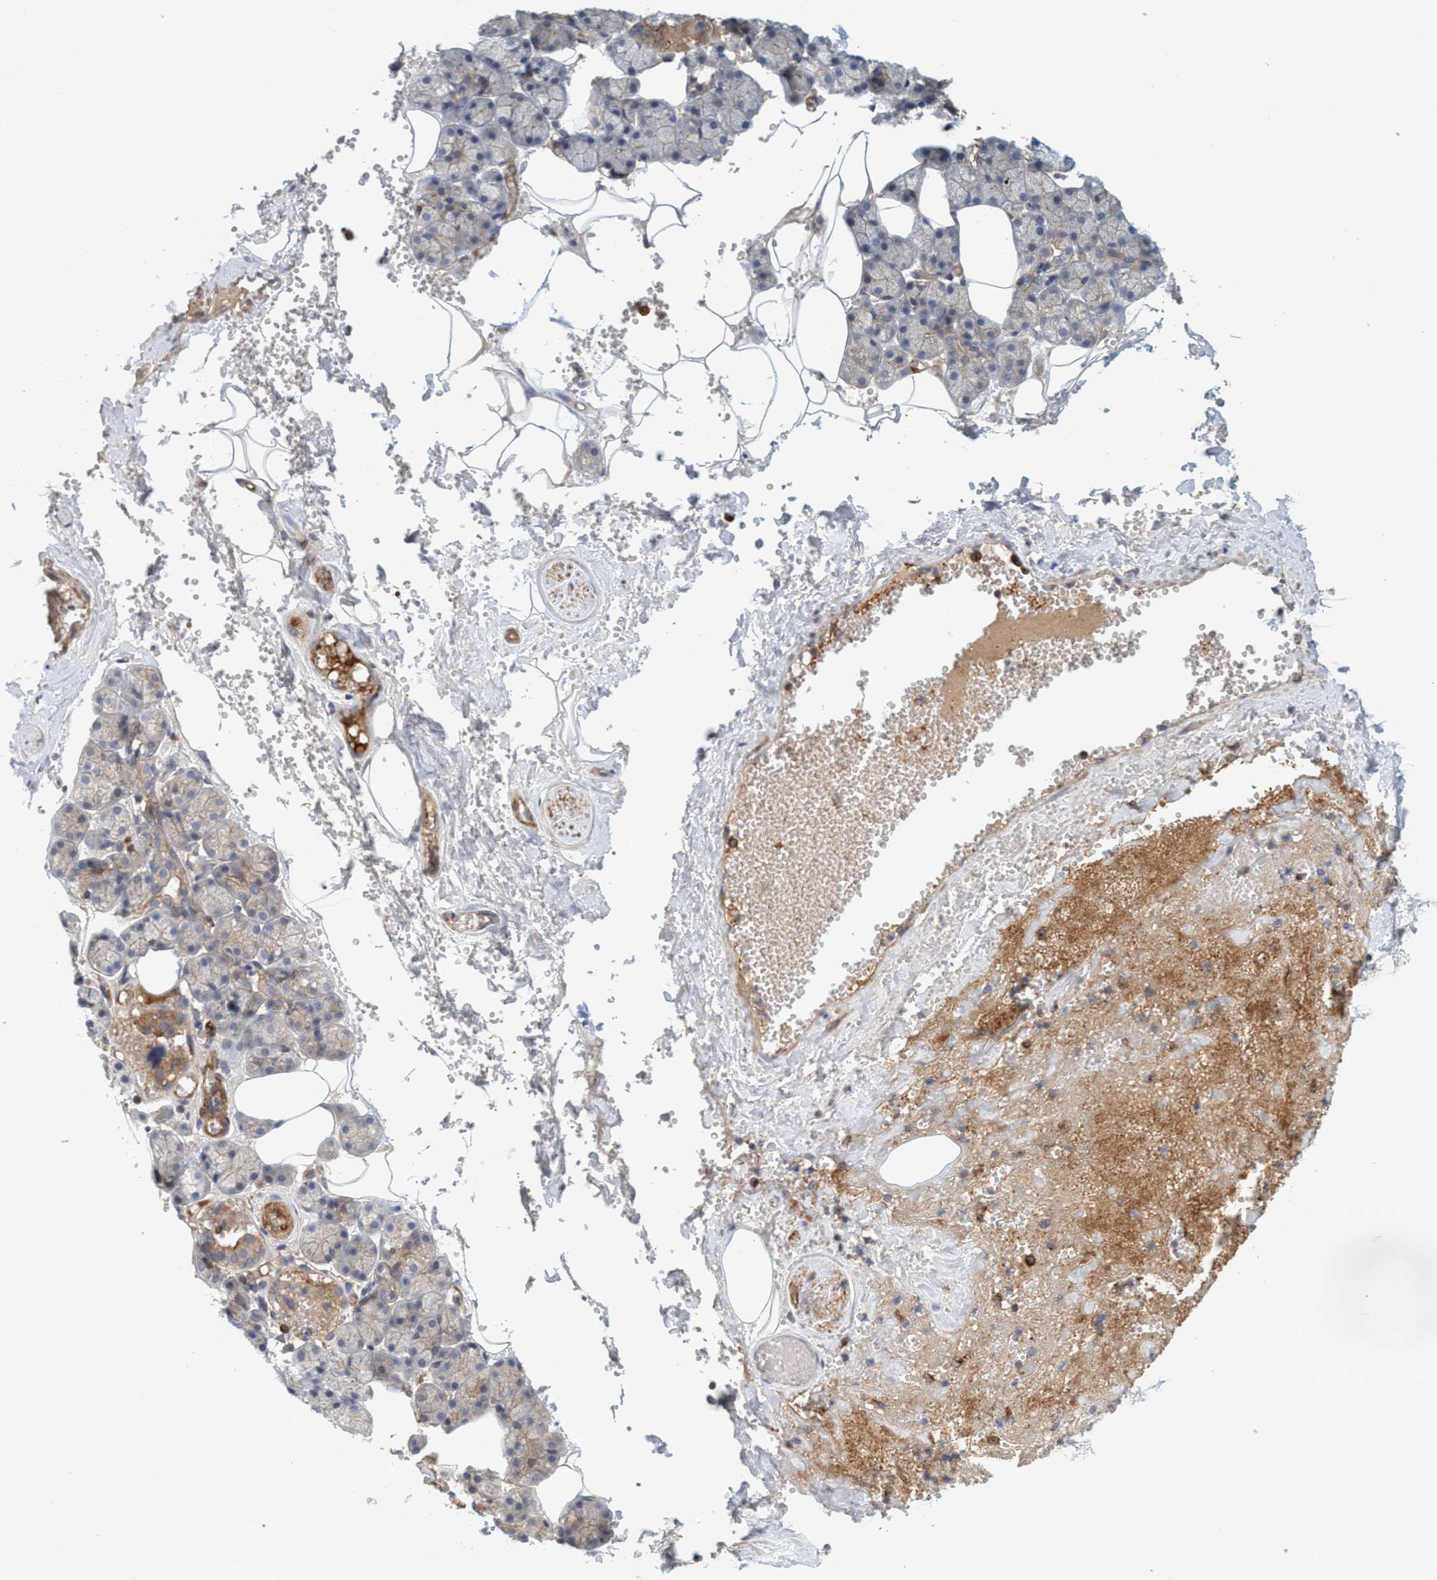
{"staining": {"intensity": "strong", "quantity": "25%-75%", "location": "cytoplasmic/membranous"}, "tissue": "salivary gland", "cell_type": "Glandular cells", "image_type": "normal", "snomed": [{"axis": "morphology", "description": "Normal tissue, NOS"}, {"axis": "topography", "description": "Salivary gland"}], "caption": "Protein expression analysis of normal salivary gland demonstrates strong cytoplasmic/membranous staining in about 25%-75% of glandular cells.", "gene": "SPECC1", "patient": {"sex": "male", "age": 62}}